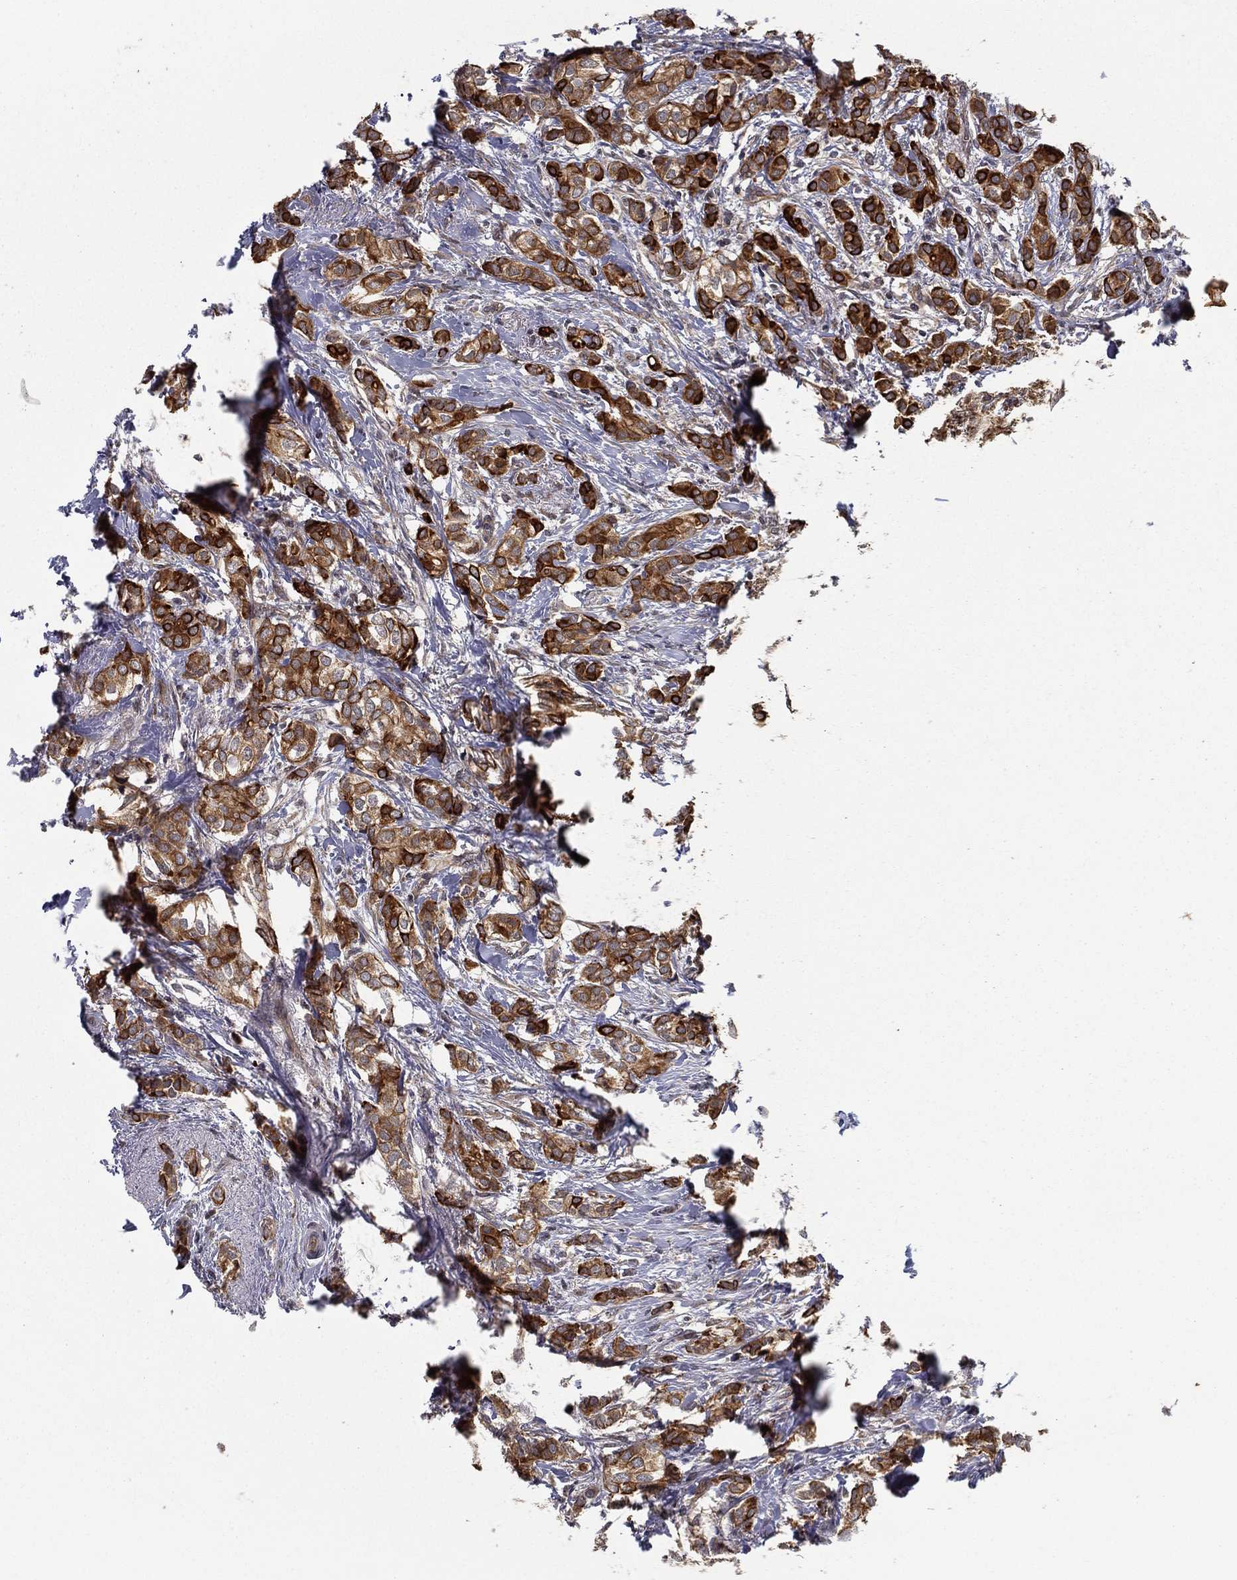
{"staining": {"intensity": "strong", "quantity": ">75%", "location": "cytoplasmic/membranous"}, "tissue": "breast cancer", "cell_type": "Tumor cells", "image_type": "cancer", "snomed": [{"axis": "morphology", "description": "Duct carcinoma"}, {"axis": "topography", "description": "Breast"}], "caption": "Strong cytoplasmic/membranous protein staining is present in approximately >75% of tumor cells in breast cancer (invasive ductal carcinoma).", "gene": "UACA", "patient": {"sex": "female", "age": 73}}